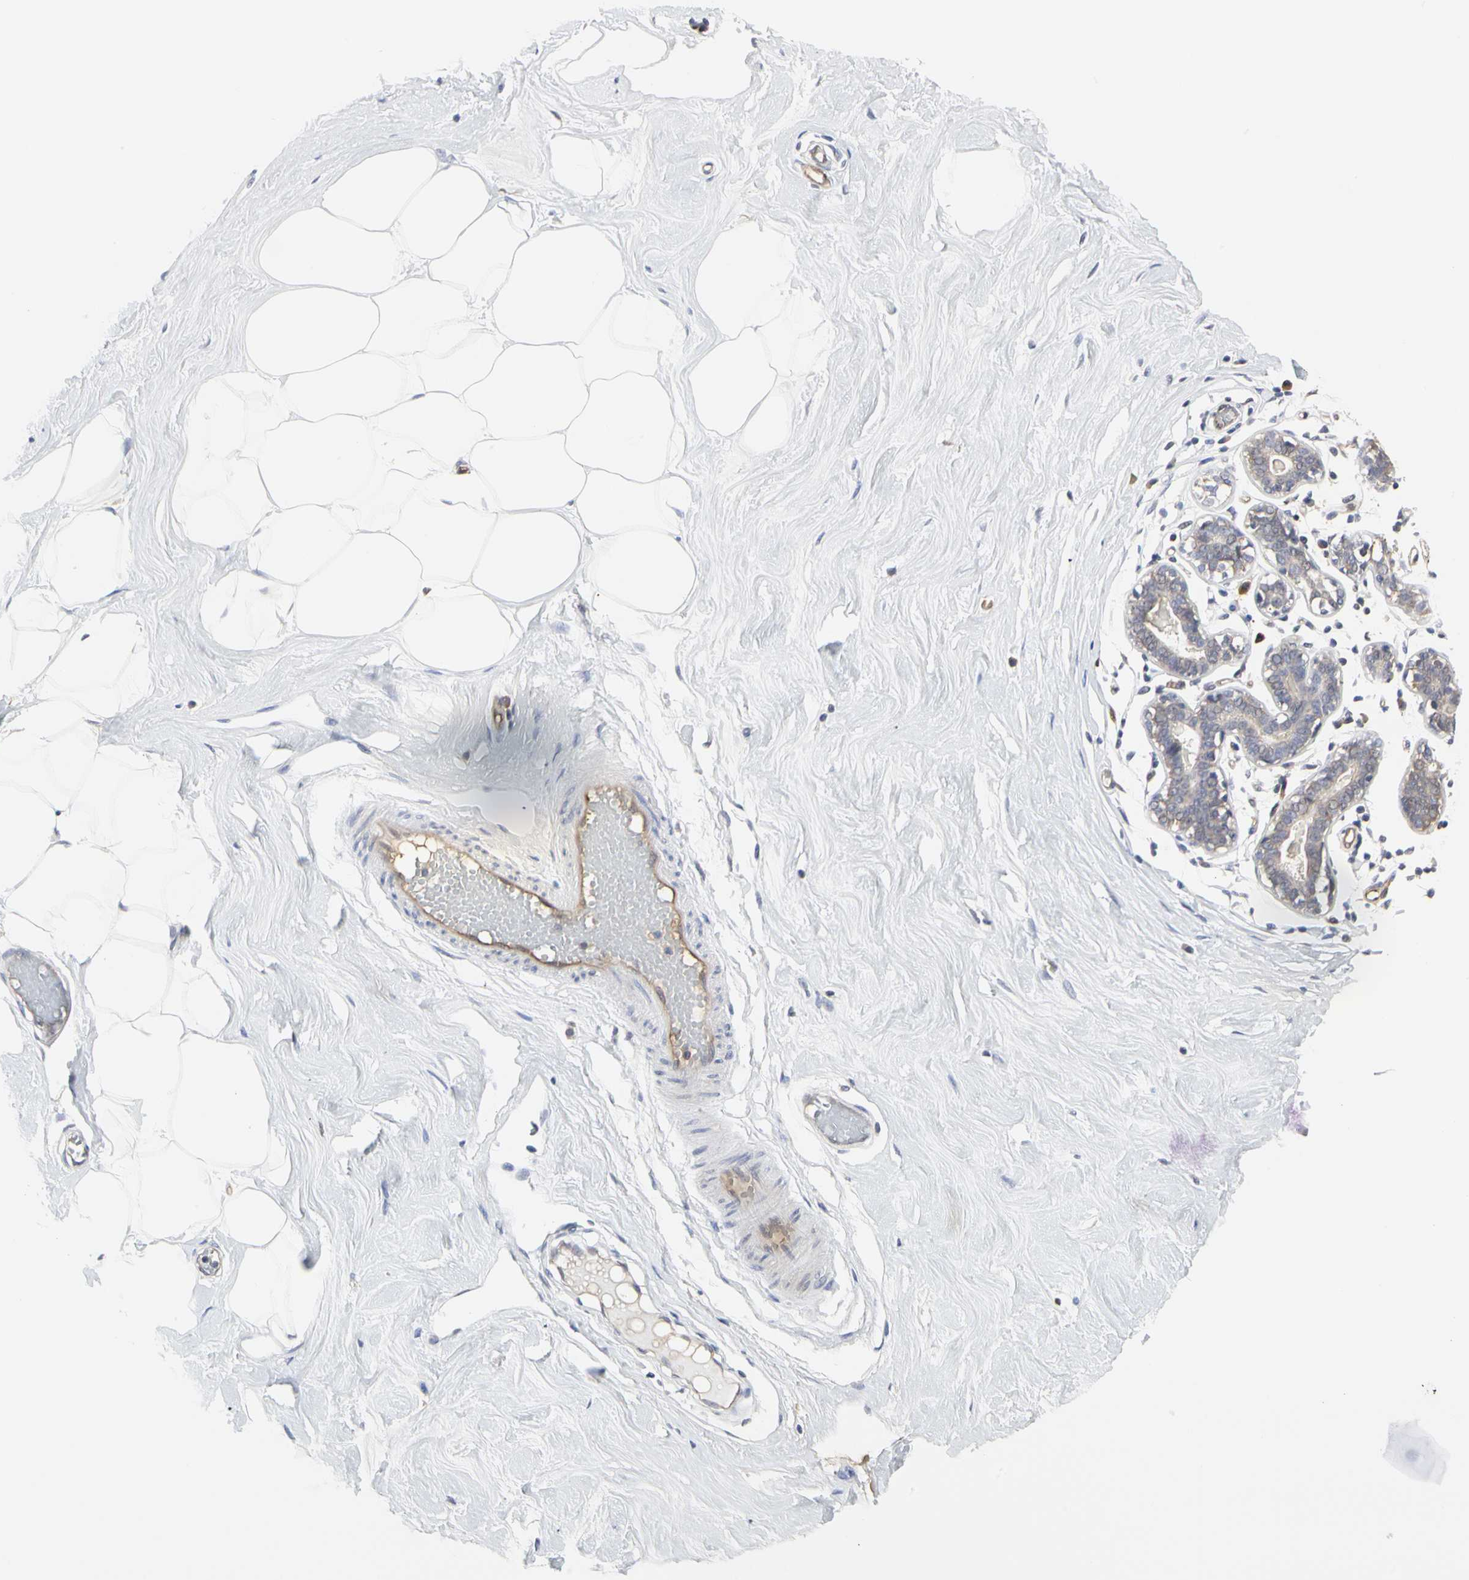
{"staining": {"intensity": "negative", "quantity": "none", "location": "none"}, "tissue": "adipose tissue", "cell_type": "Adipocytes", "image_type": "normal", "snomed": [{"axis": "morphology", "description": "Normal tissue, NOS"}, {"axis": "topography", "description": "Breast"}], "caption": "Immunohistochemistry (IHC) micrograph of unremarkable human adipose tissue stained for a protein (brown), which reveals no positivity in adipocytes. Brightfield microscopy of immunohistochemistry (IHC) stained with DAB (brown) and hematoxylin (blue), captured at high magnification.", "gene": "C3orf52", "patient": {"sex": "female", "age": 44}}